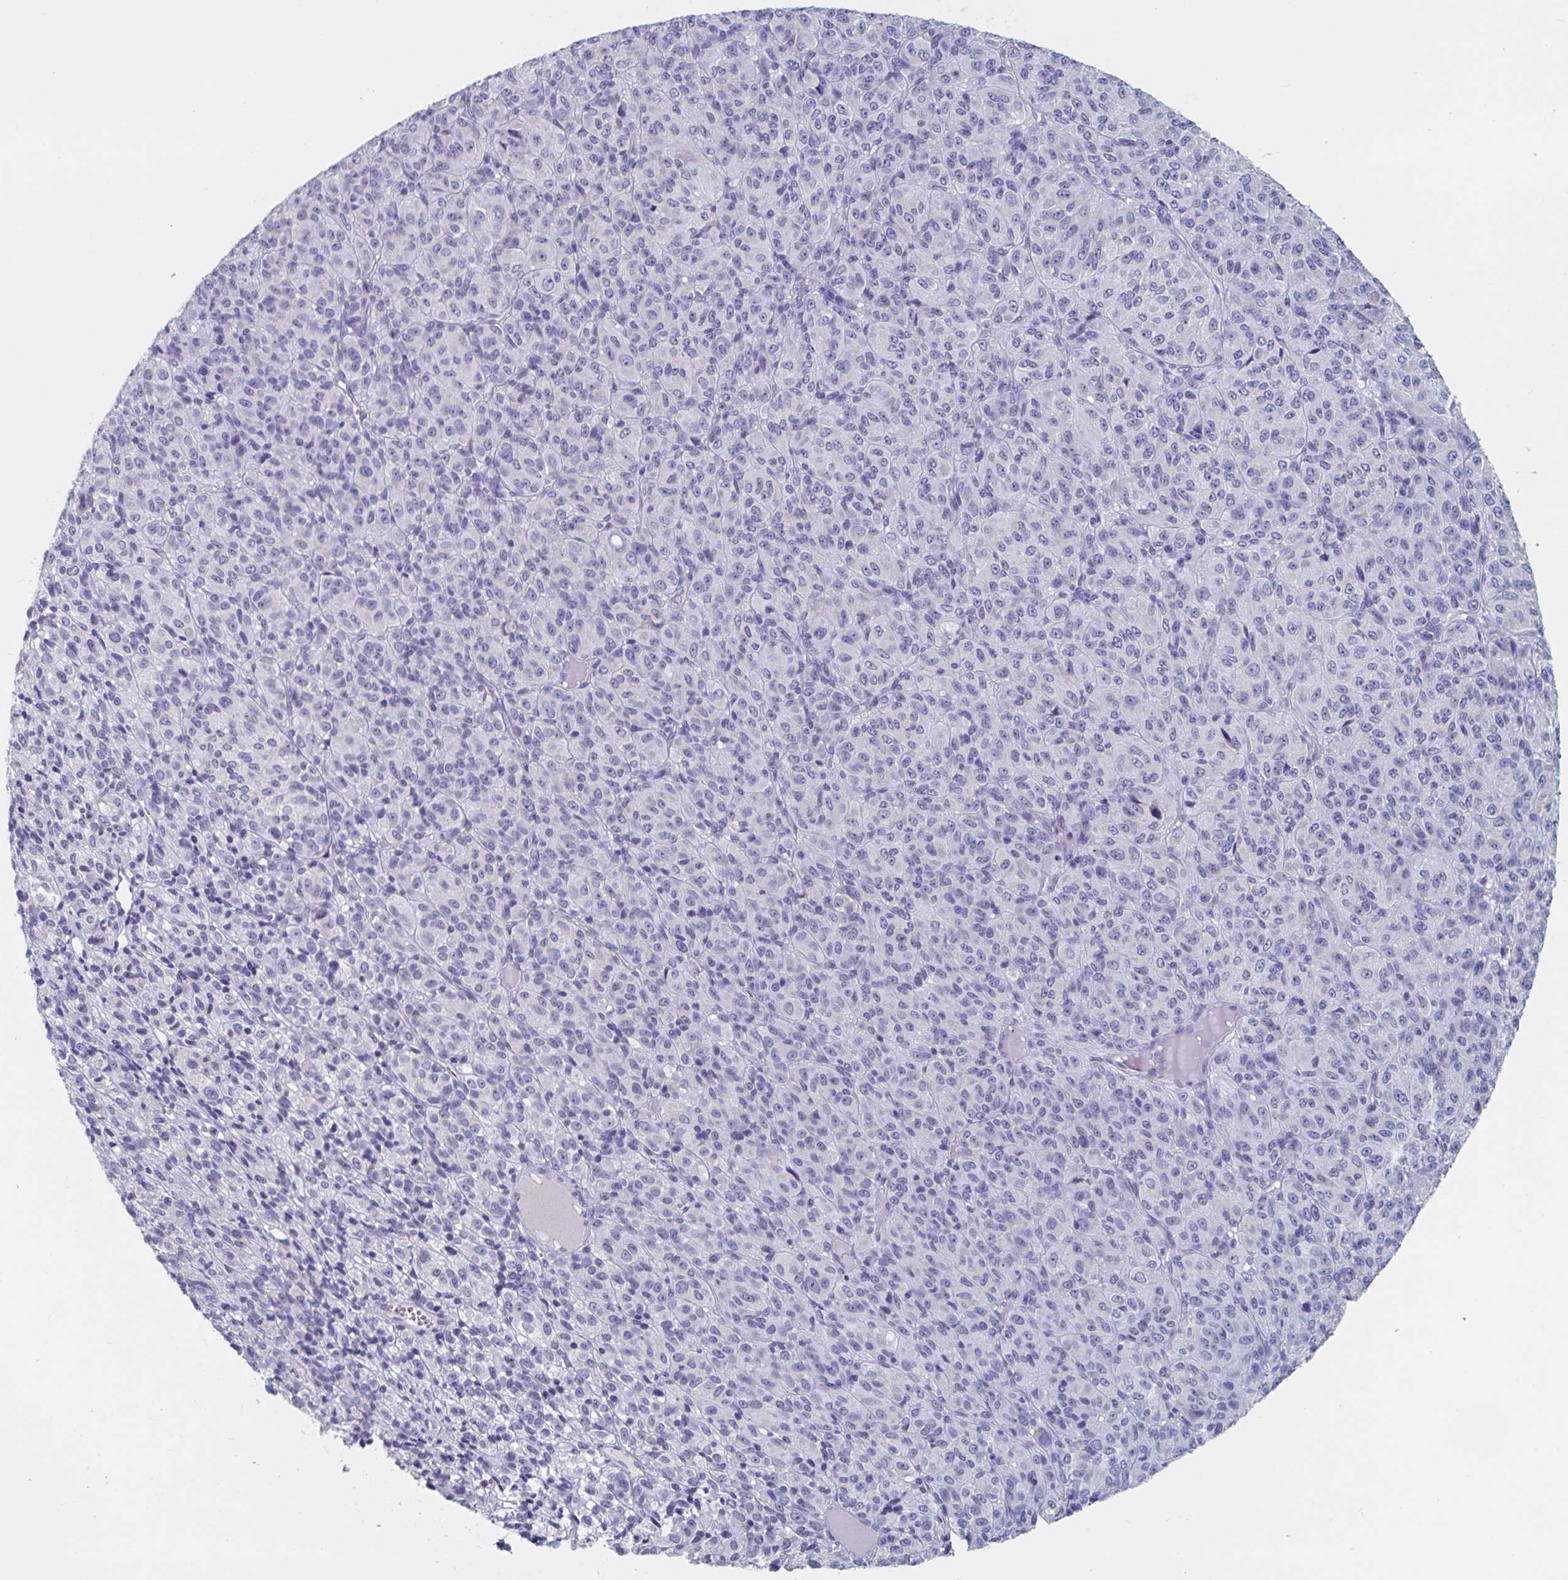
{"staining": {"intensity": "negative", "quantity": "none", "location": "none"}, "tissue": "melanoma", "cell_type": "Tumor cells", "image_type": "cancer", "snomed": [{"axis": "morphology", "description": "Malignant melanoma, Metastatic site"}, {"axis": "topography", "description": "Brain"}], "caption": "IHC of malignant melanoma (metastatic site) reveals no staining in tumor cells. Nuclei are stained in blue.", "gene": "NDUFC2", "patient": {"sex": "female", "age": 56}}